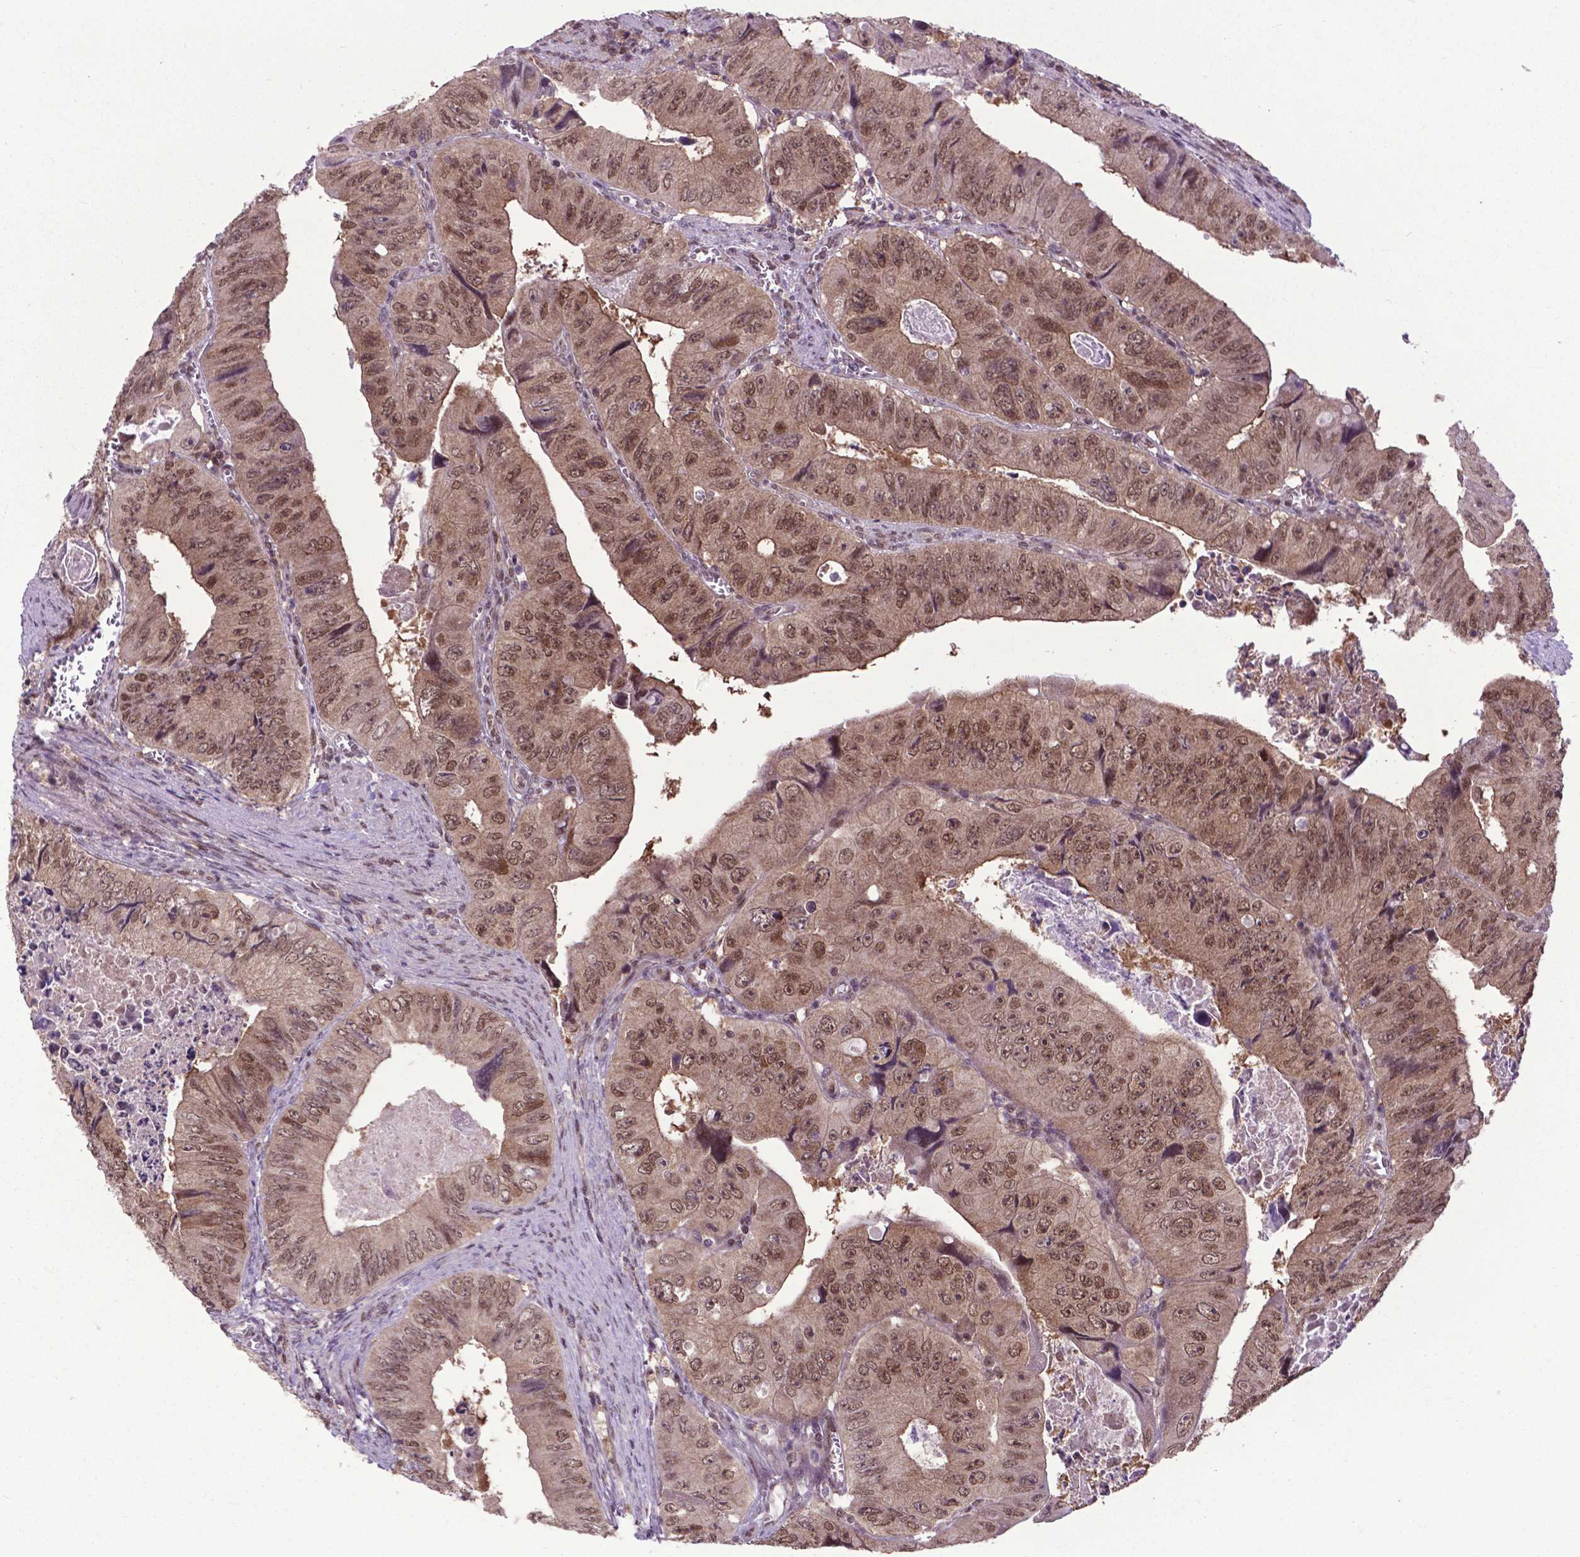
{"staining": {"intensity": "moderate", "quantity": ">75%", "location": "cytoplasmic/membranous,nuclear"}, "tissue": "colorectal cancer", "cell_type": "Tumor cells", "image_type": "cancer", "snomed": [{"axis": "morphology", "description": "Adenocarcinoma, NOS"}, {"axis": "topography", "description": "Colon"}], "caption": "Adenocarcinoma (colorectal) stained with a protein marker shows moderate staining in tumor cells.", "gene": "FAF1", "patient": {"sex": "female", "age": 84}}